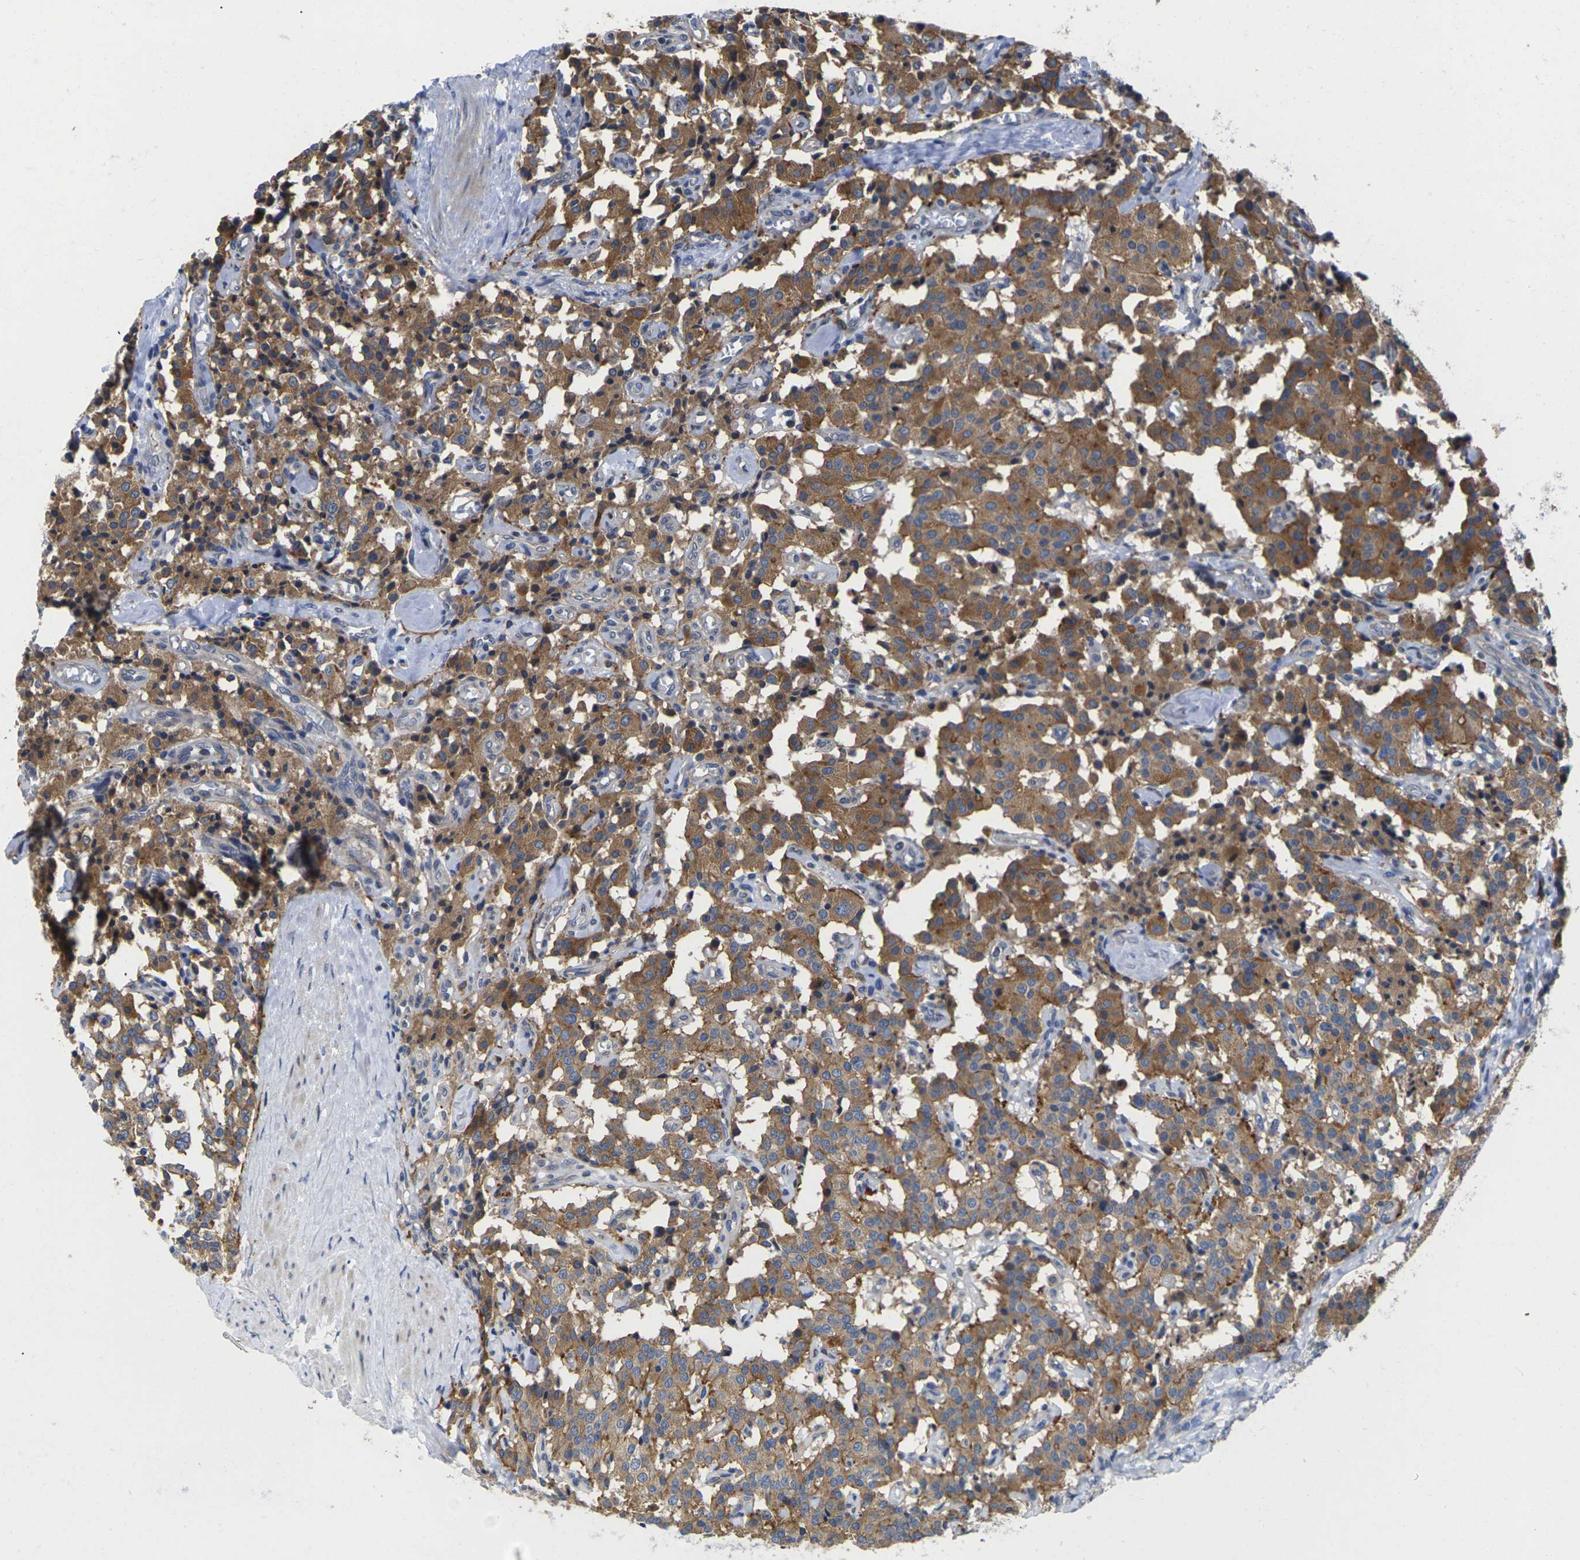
{"staining": {"intensity": "strong", "quantity": ">75%", "location": "cytoplasmic/membranous"}, "tissue": "carcinoid", "cell_type": "Tumor cells", "image_type": "cancer", "snomed": [{"axis": "morphology", "description": "Carcinoid, malignant, NOS"}, {"axis": "topography", "description": "Lung"}], "caption": "The photomicrograph reveals immunohistochemical staining of carcinoid. There is strong cytoplasmic/membranous expression is identified in about >75% of tumor cells.", "gene": "SCNN1A", "patient": {"sex": "male", "age": 30}}